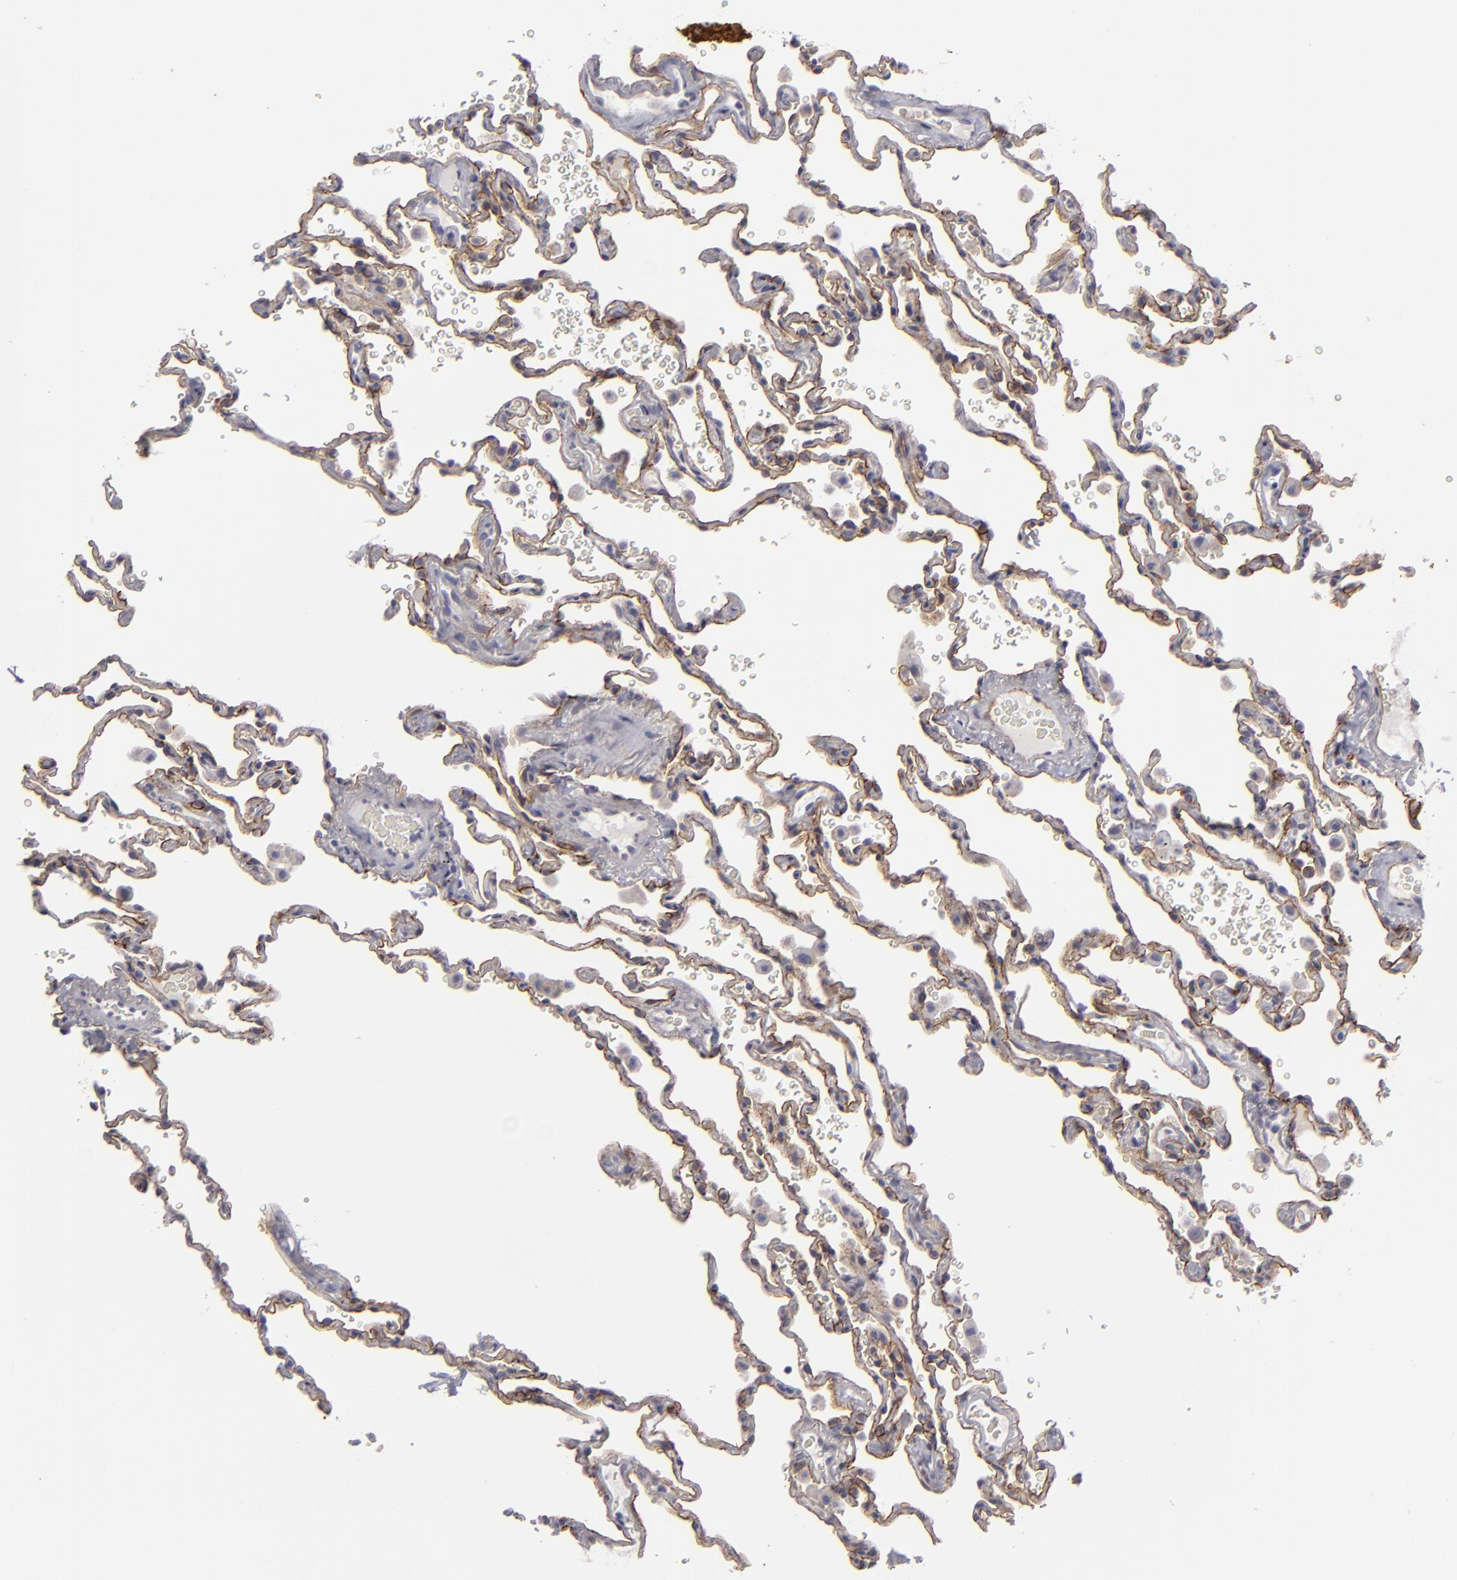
{"staining": {"intensity": "strong", "quantity": ">75%", "location": "cytoplasmic/membranous"}, "tissue": "lung", "cell_type": "Alveolar cells", "image_type": "normal", "snomed": [{"axis": "morphology", "description": "Normal tissue, NOS"}, {"axis": "topography", "description": "Lung"}], "caption": "Human lung stained with a brown dye displays strong cytoplasmic/membranous positive positivity in about >75% of alveolar cells.", "gene": "ALCAM", "patient": {"sex": "male", "age": 59}}